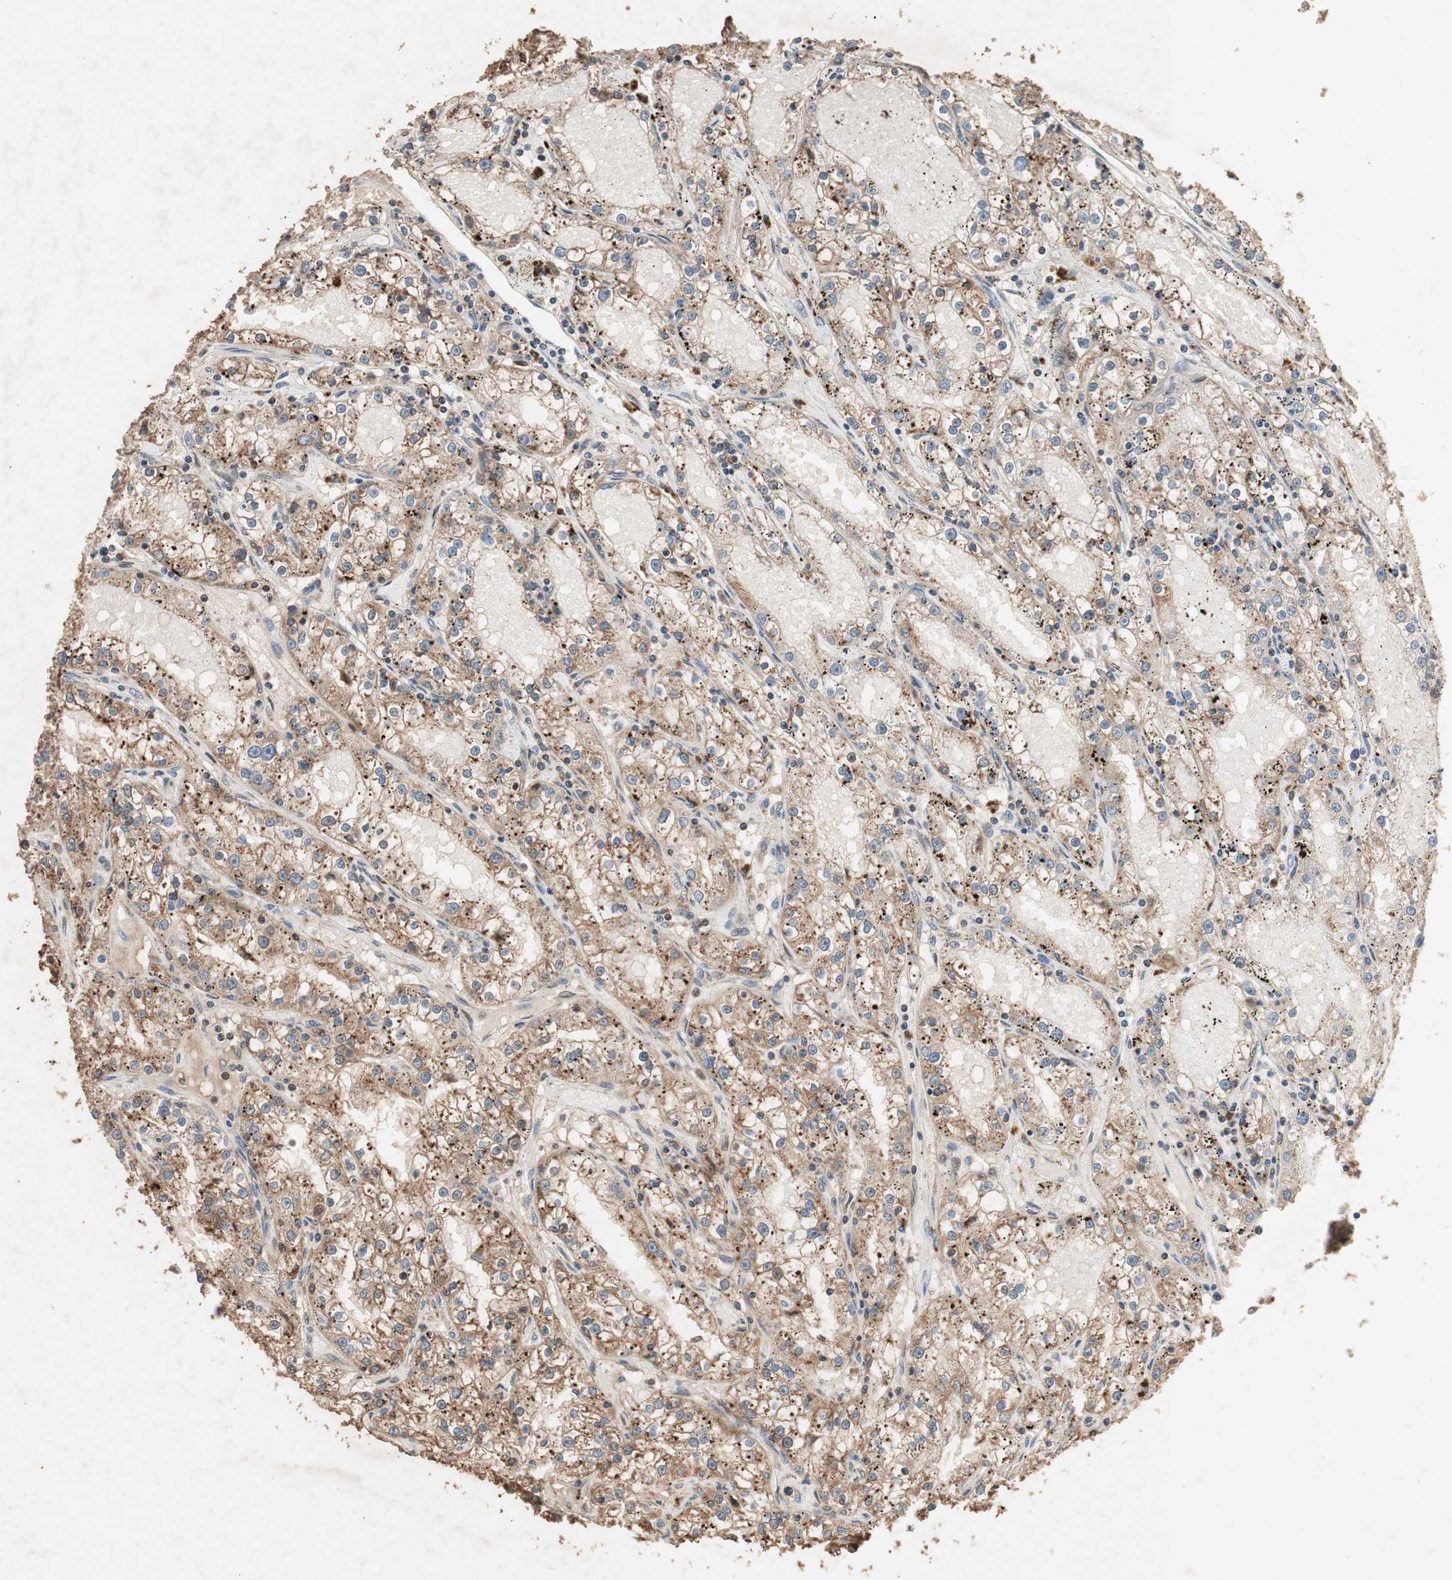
{"staining": {"intensity": "moderate", "quantity": ">75%", "location": "cytoplasmic/membranous"}, "tissue": "renal cancer", "cell_type": "Tumor cells", "image_type": "cancer", "snomed": [{"axis": "morphology", "description": "Adenocarcinoma, NOS"}, {"axis": "topography", "description": "Kidney"}], "caption": "Immunohistochemical staining of human adenocarcinoma (renal) displays medium levels of moderate cytoplasmic/membranous positivity in approximately >75% of tumor cells.", "gene": "RAB1A", "patient": {"sex": "male", "age": 56}}